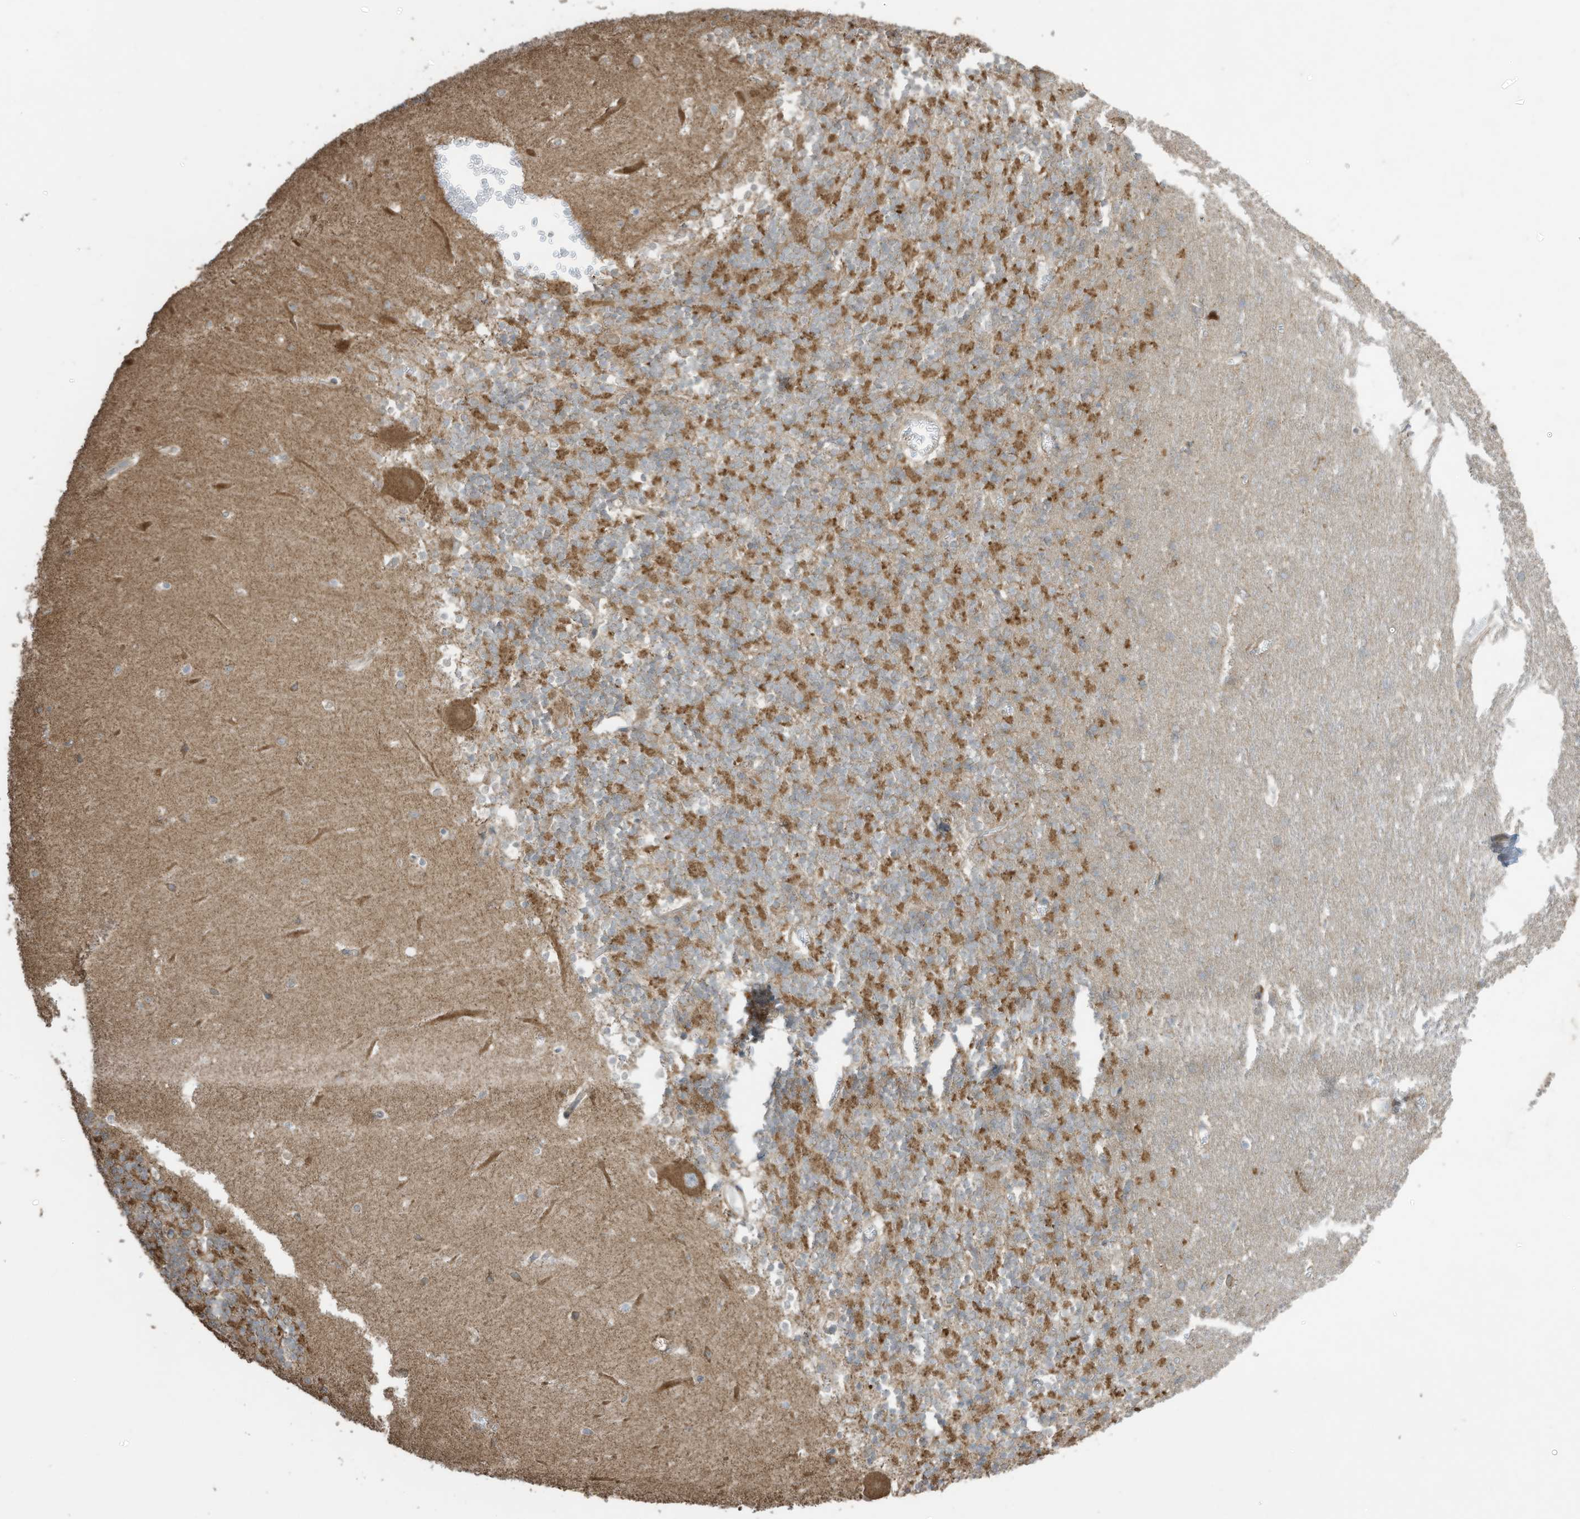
{"staining": {"intensity": "moderate", "quantity": "25%-75%", "location": "cytoplasmic/membranous"}, "tissue": "cerebellum", "cell_type": "Cells in granular layer", "image_type": "normal", "snomed": [{"axis": "morphology", "description": "Normal tissue, NOS"}, {"axis": "topography", "description": "Cerebellum"}], "caption": "Brown immunohistochemical staining in normal cerebellum exhibits moderate cytoplasmic/membranous staining in about 25%-75% of cells in granular layer. (Stains: DAB (3,3'-diaminobenzidine) in brown, nuclei in blue, Microscopy: brightfield microscopy at high magnification).", "gene": "CGAS", "patient": {"sex": "male", "age": 37}}